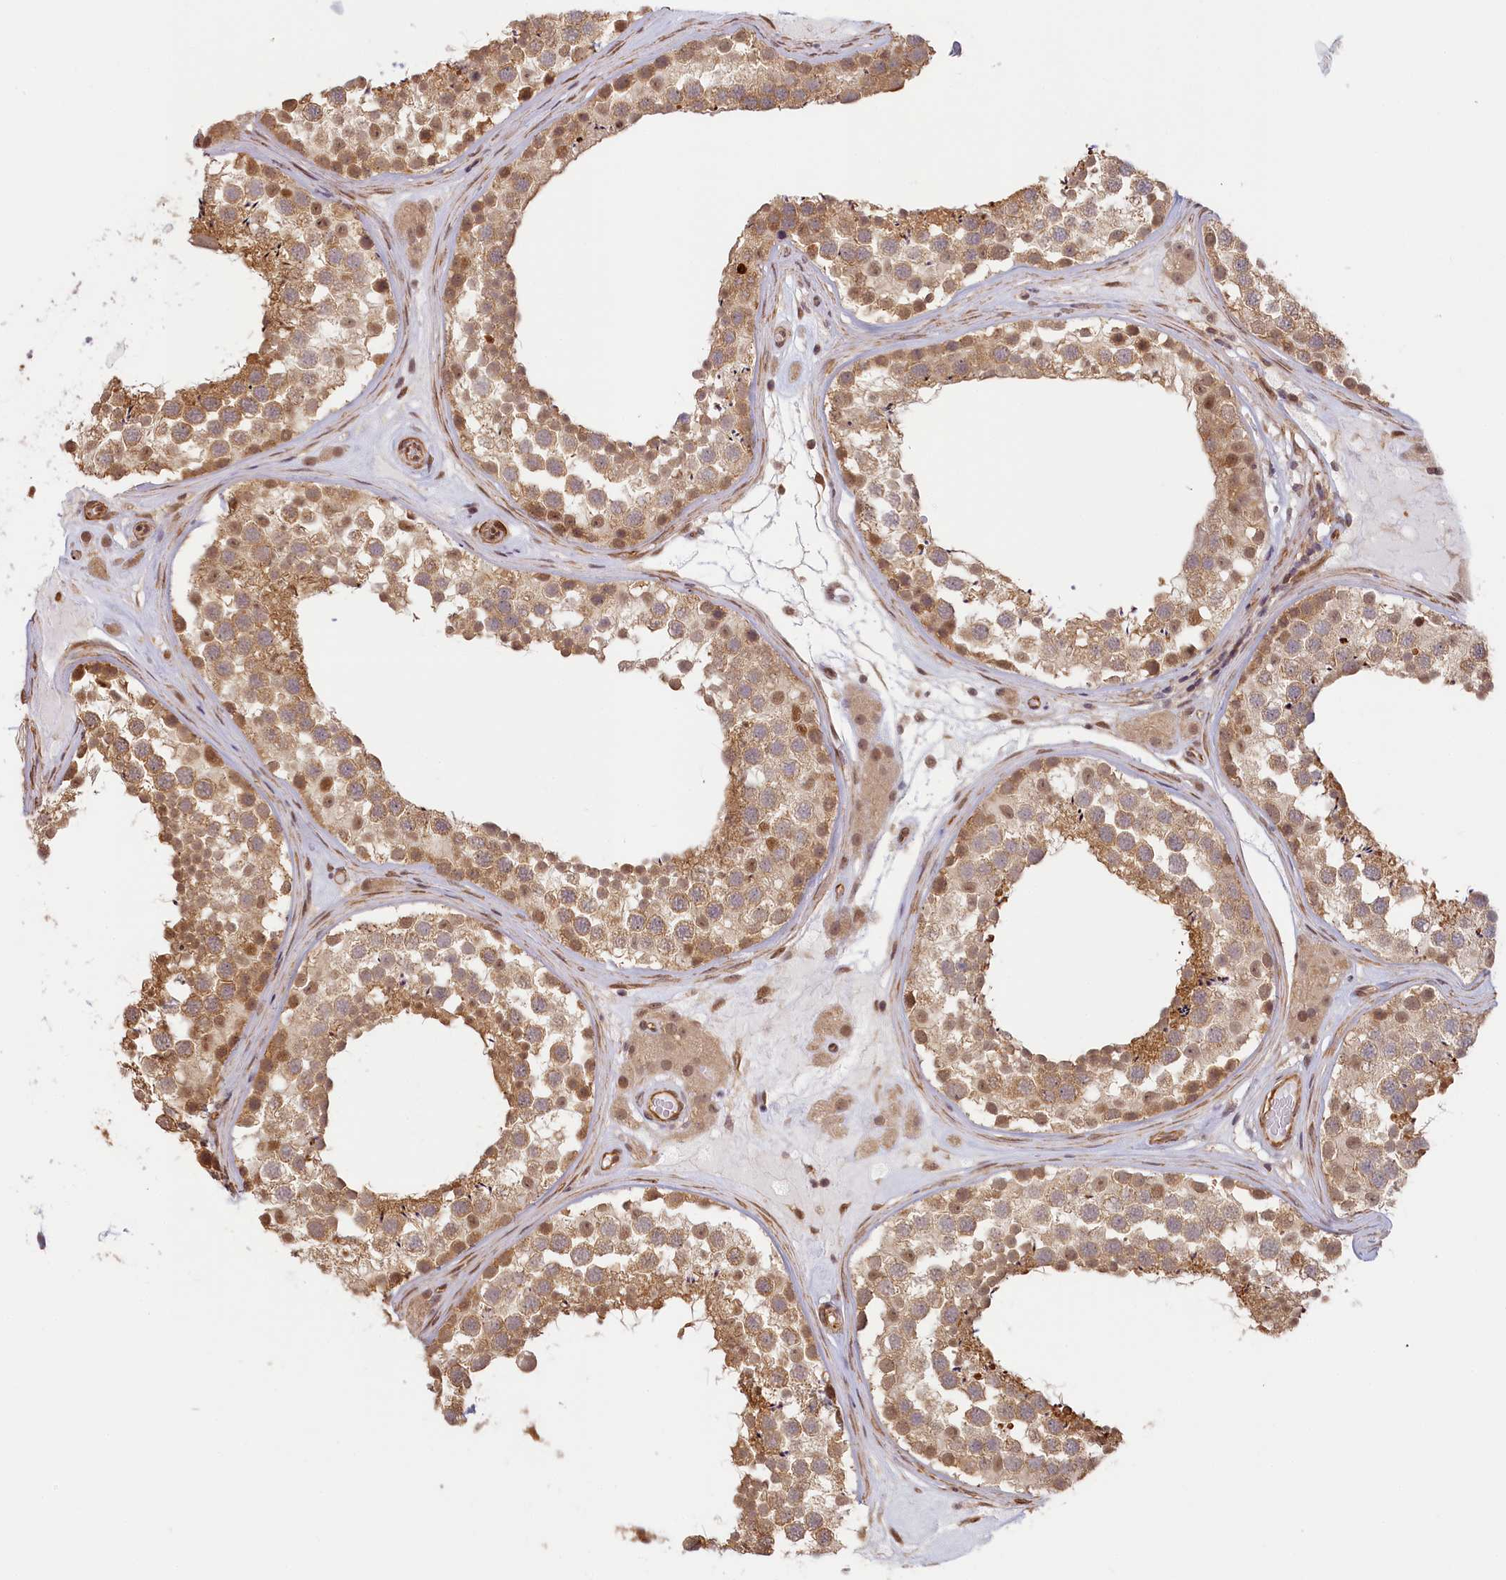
{"staining": {"intensity": "moderate", "quantity": ">75%", "location": "cytoplasmic/membranous,nuclear"}, "tissue": "testis", "cell_type": "Cells in seminiferous ducts", "image_type": "normal", "snomed": [{"axis": "morphology", "description": "Normal tissue, NOS"}, {"axis": "topography", "description": "Testis"}], "caption": "DAB immunohistochemical staining of normal testis reveals moderate cytoplasmic/membranous,nuclear protein positivity in approximately >75% of cells in seminiferous ducts. Immunohistochemistry (ihc) stains the protein in brown and the nuclei are stained blue.", "gene": "C19orf44", "patient": {"sex": "male", "age": 46}}